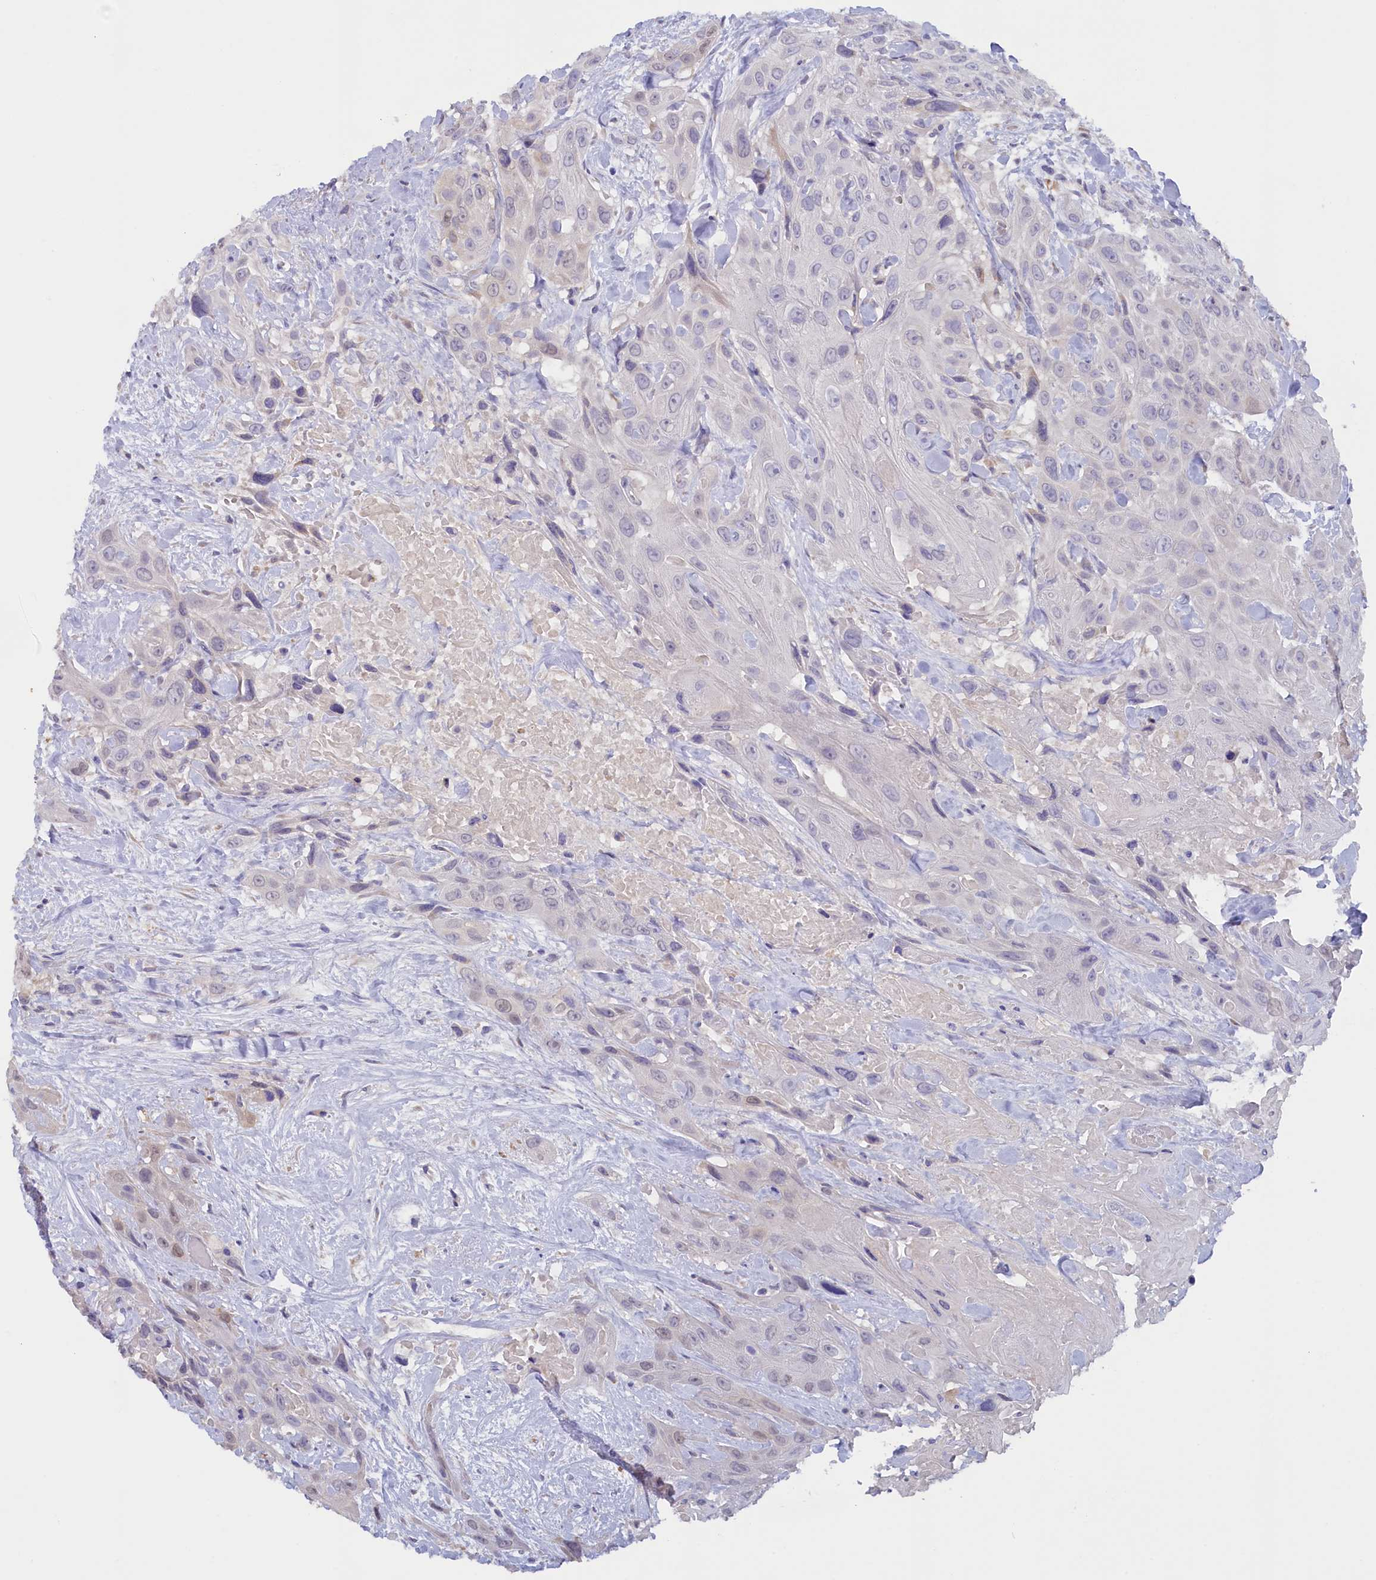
{"staining": {"intensity": "negative", "quantity": "none", "location": "none"}, "tissue": "head and neck cancer", "cell_type": "Tumor cells", "image_type": "cancer", "snomed": [{"axis": "morphology", "description": "Squamous cell carcinoma, NOS"}, {"axis": "topography", "description": "Head-Neck"}], "caption": "Immunohistochemistry of head and neck cancer (squamous cell carcinoma) exhibits no positivity in tumor cells.", "gene": "ZSWIM4", "patient": {"sex": "male", "age": 81}}